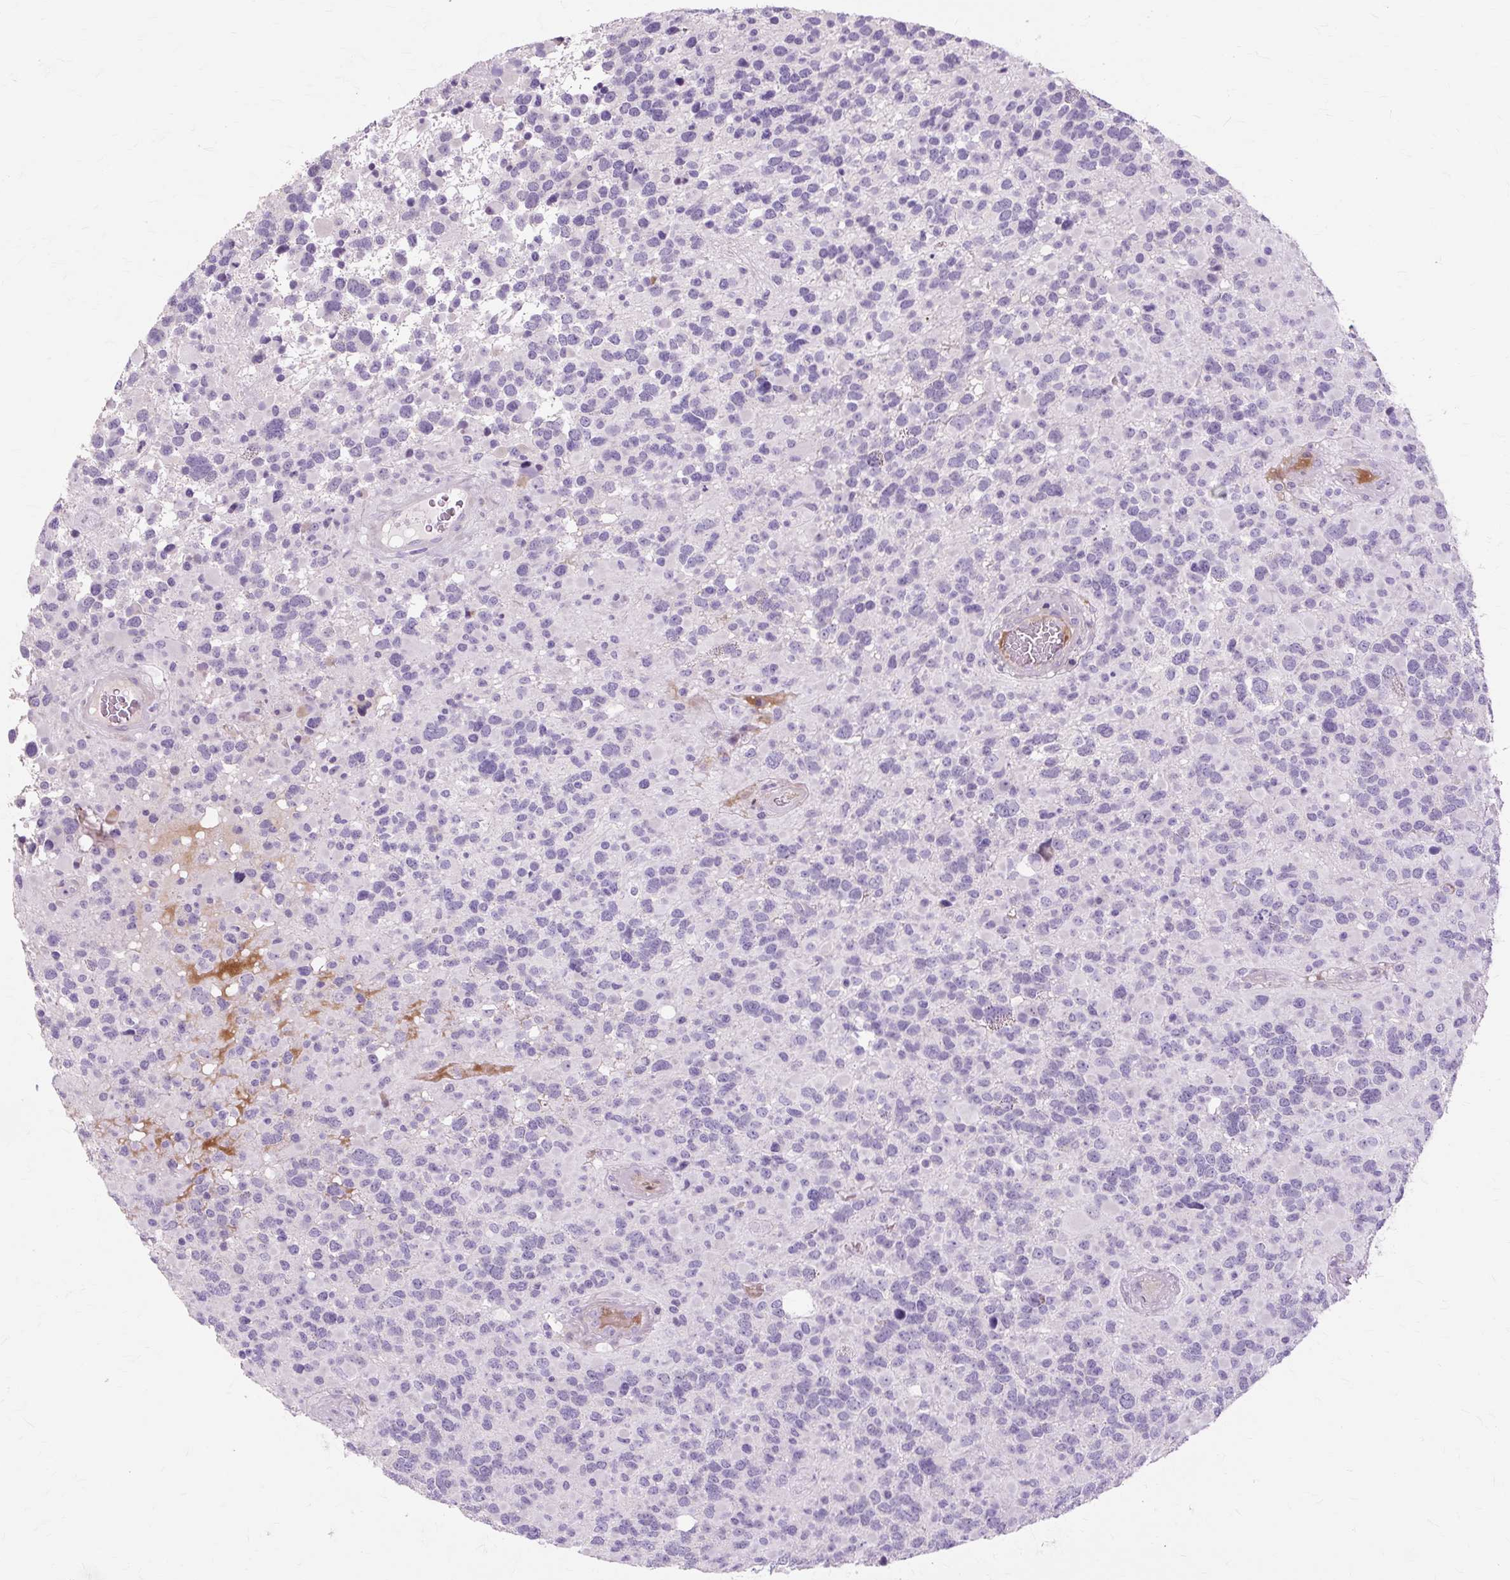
{"staining": {"intensity": "negative", "quantity": "none", "location": "none"}, "tissue": "glioma", "cell_type": "Tumor cells", "image_type": "cancer", "snomed": [{"axis": "morphology", "description": "Glioma, malignant, High grade"}, {"axis": "topography", "description": "Brain"}], "caption": "A micrograph of human malignant glioma (high-grade) is negative for staining in tumor cells.", "gene": "IRX2", "patient": {"sex": "female", "age": 40}}